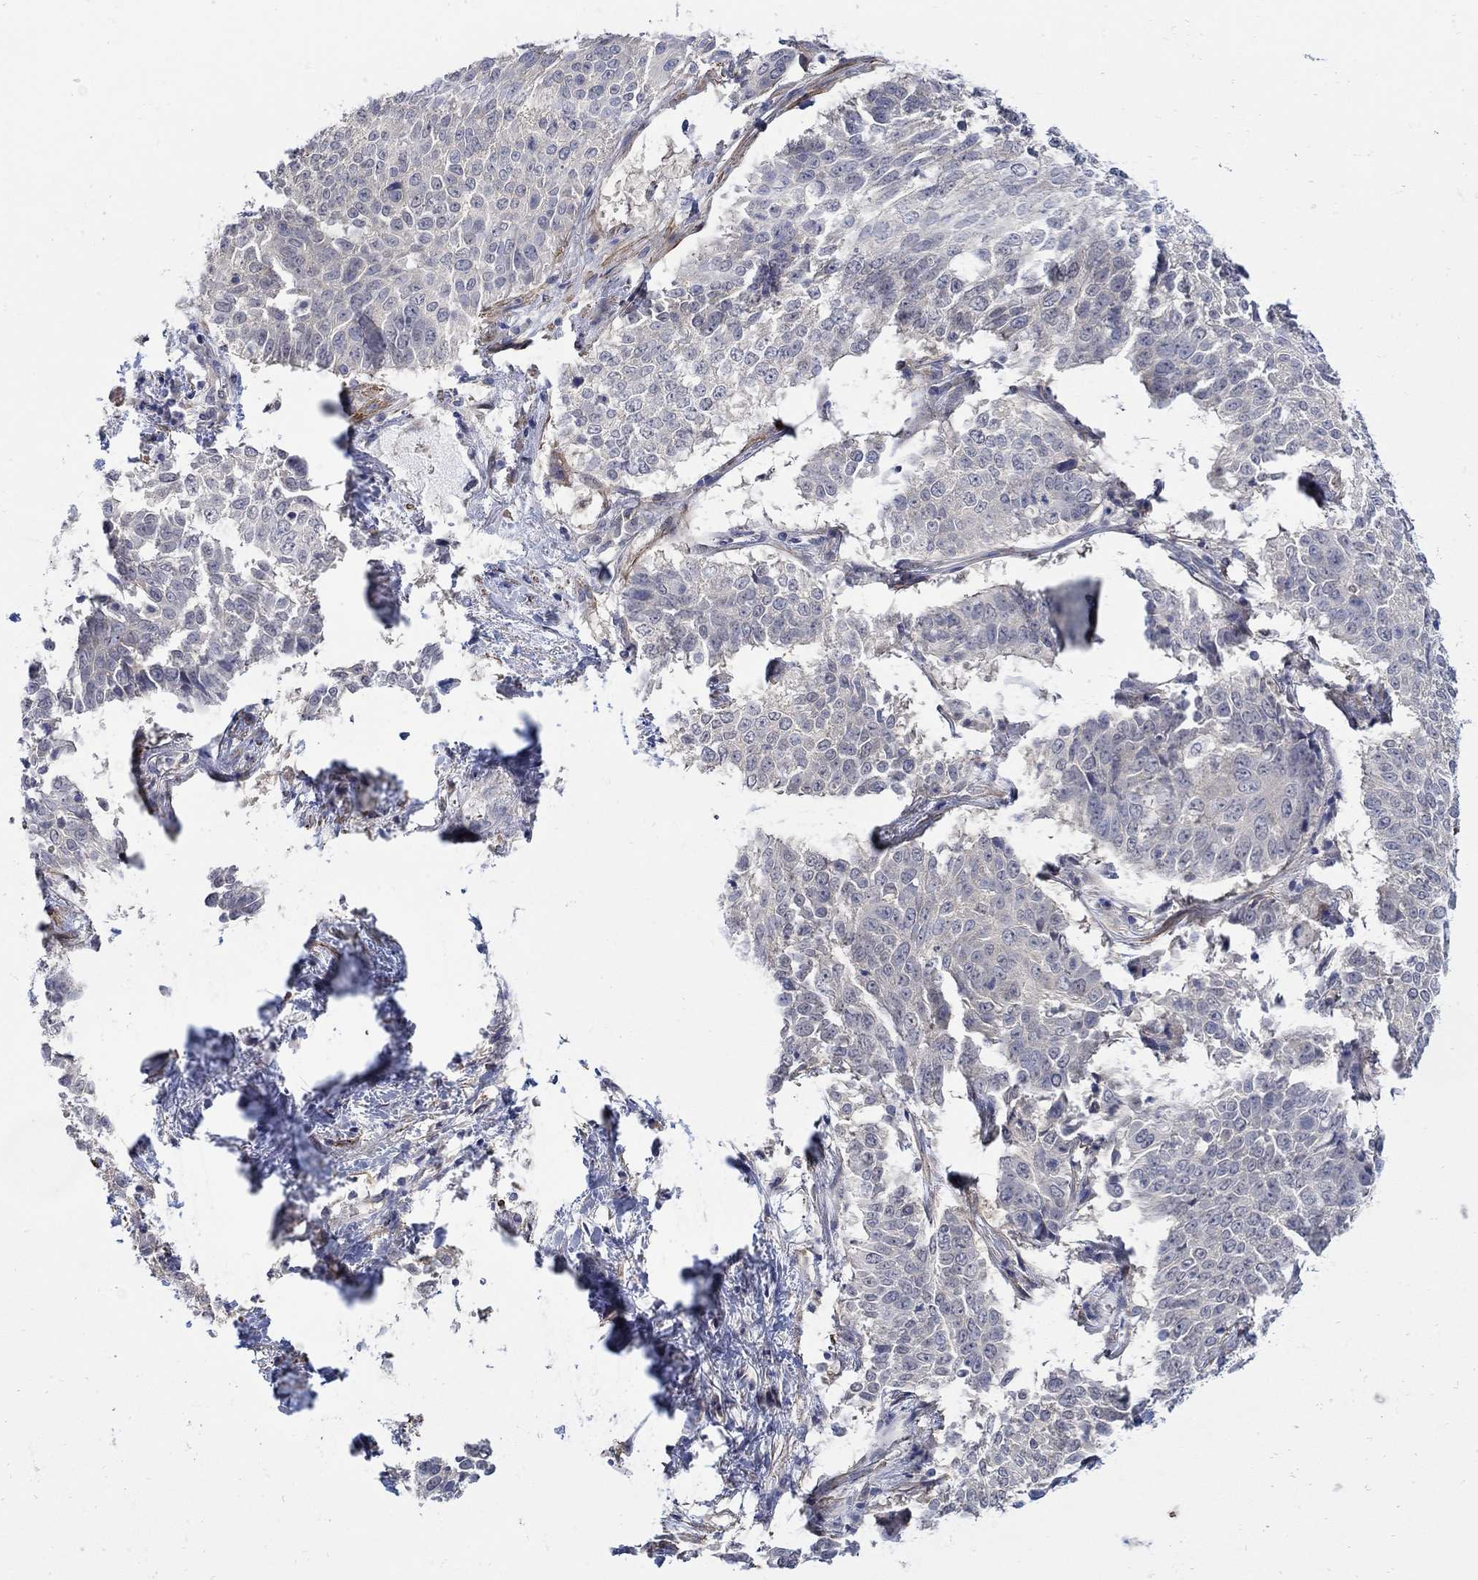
{"staining": {"intensity": "weak", "quantity": "<25%", "location": "cytoplasmic/membranous"}, "tissue": "lung cancer", "cell_type": "Tumor cells", "image_type": "cancer", "snomed": [{"axis": "morphology", "description": "Squamous cell carcinoma, NOS"}, {"axis": "topography", "description": "Lung"}], "caption": "There is no significant expression in tumor cells of lung squamous cell carcinoma.", "gene": "SCN7A", "patient": {"sex": "male", "age": 64}}